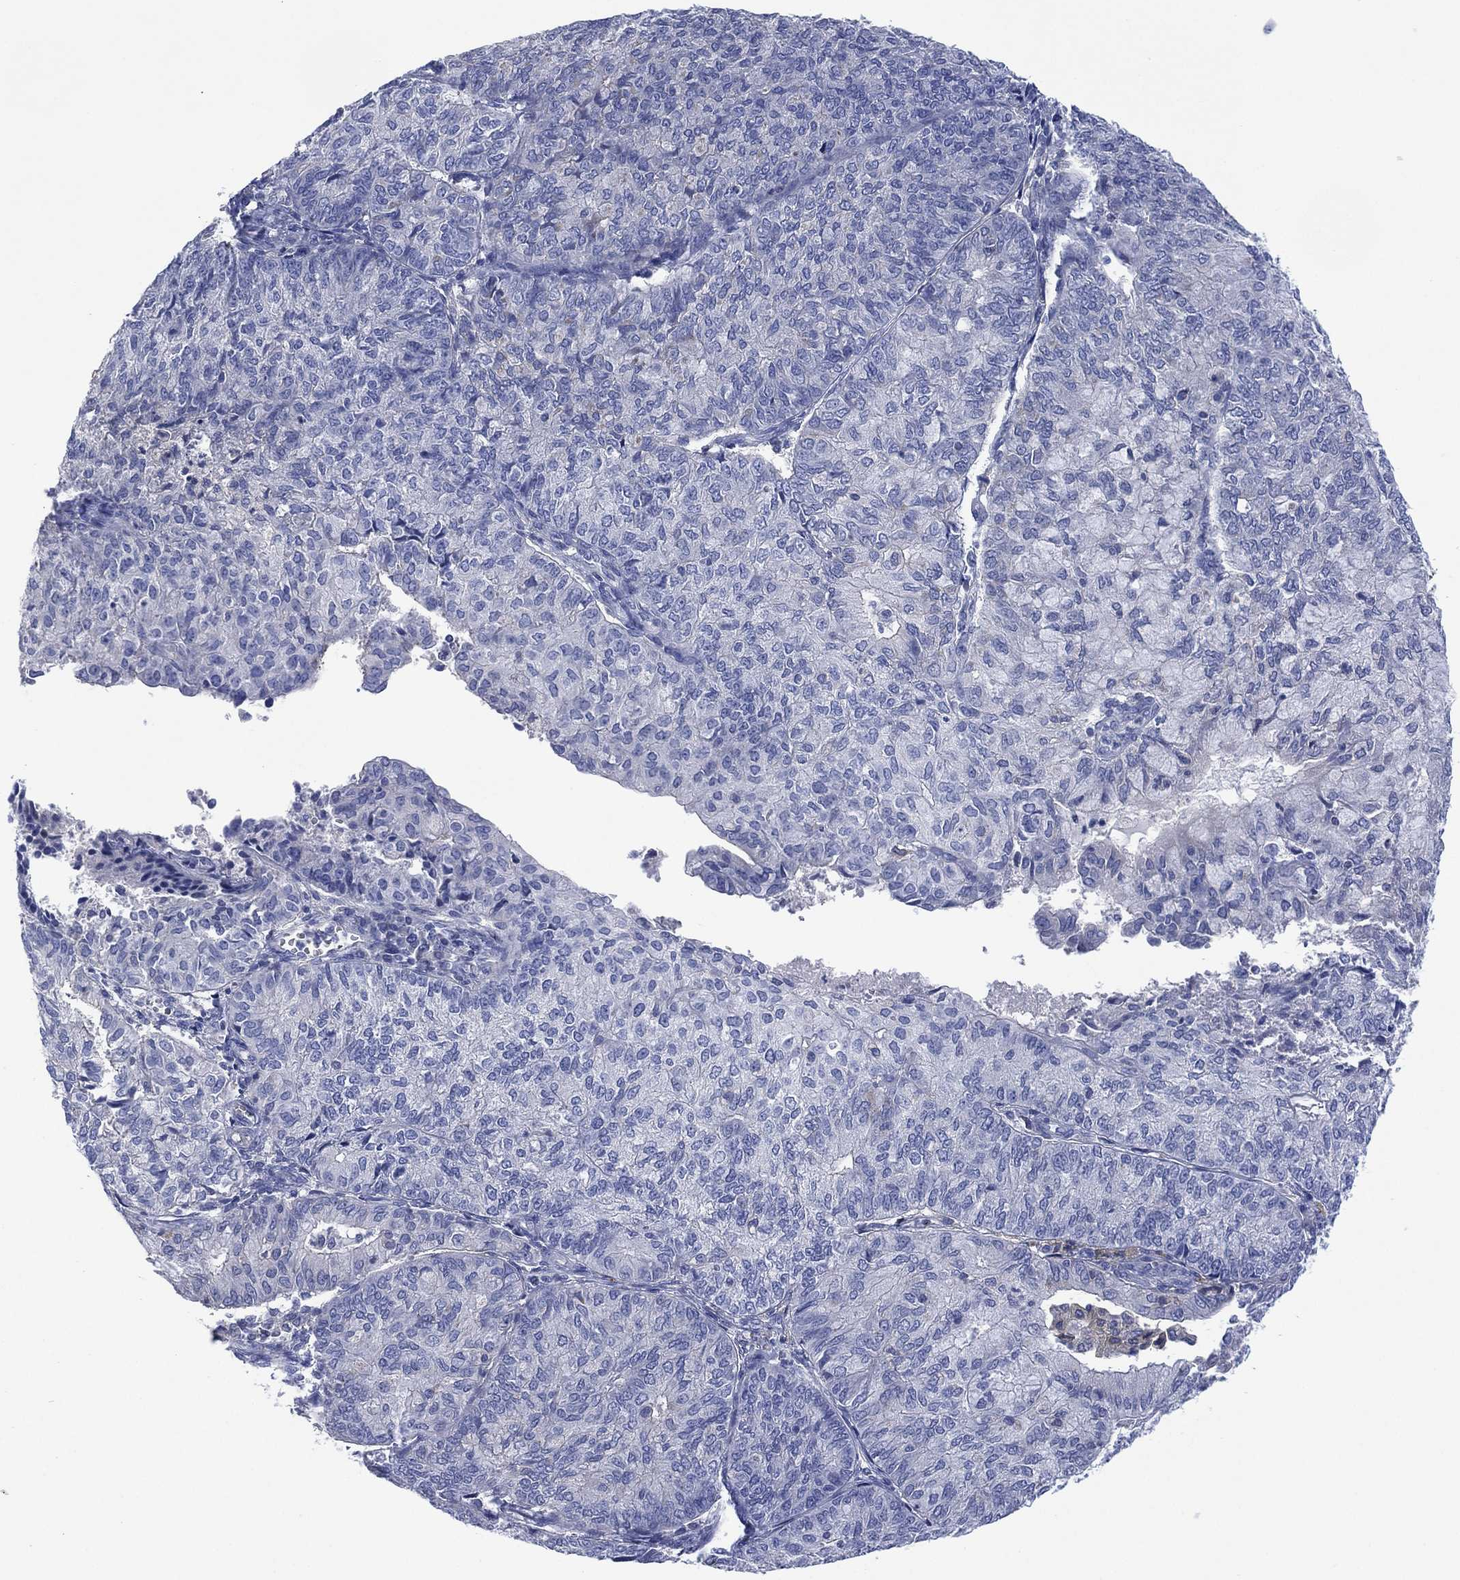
{"staining": {"intensity": "negative", "quantity": "none", "location": "none"}, "tissue": "endometrial cancer", "cell_type": "Tumor cells", "image_type": "cancer", "snomed": [{"axis": "morphology", "description": "Adenocarcinoma, NOS"}, {"axis": "topography", "description": "Endometrium"}], "caption": "The image reveals no significant positivity in tumor cells of endometrial cancer (adenocarcinoma).", "gene": "CHRNA3", "patient": {"sex": "female", "age": 82}}